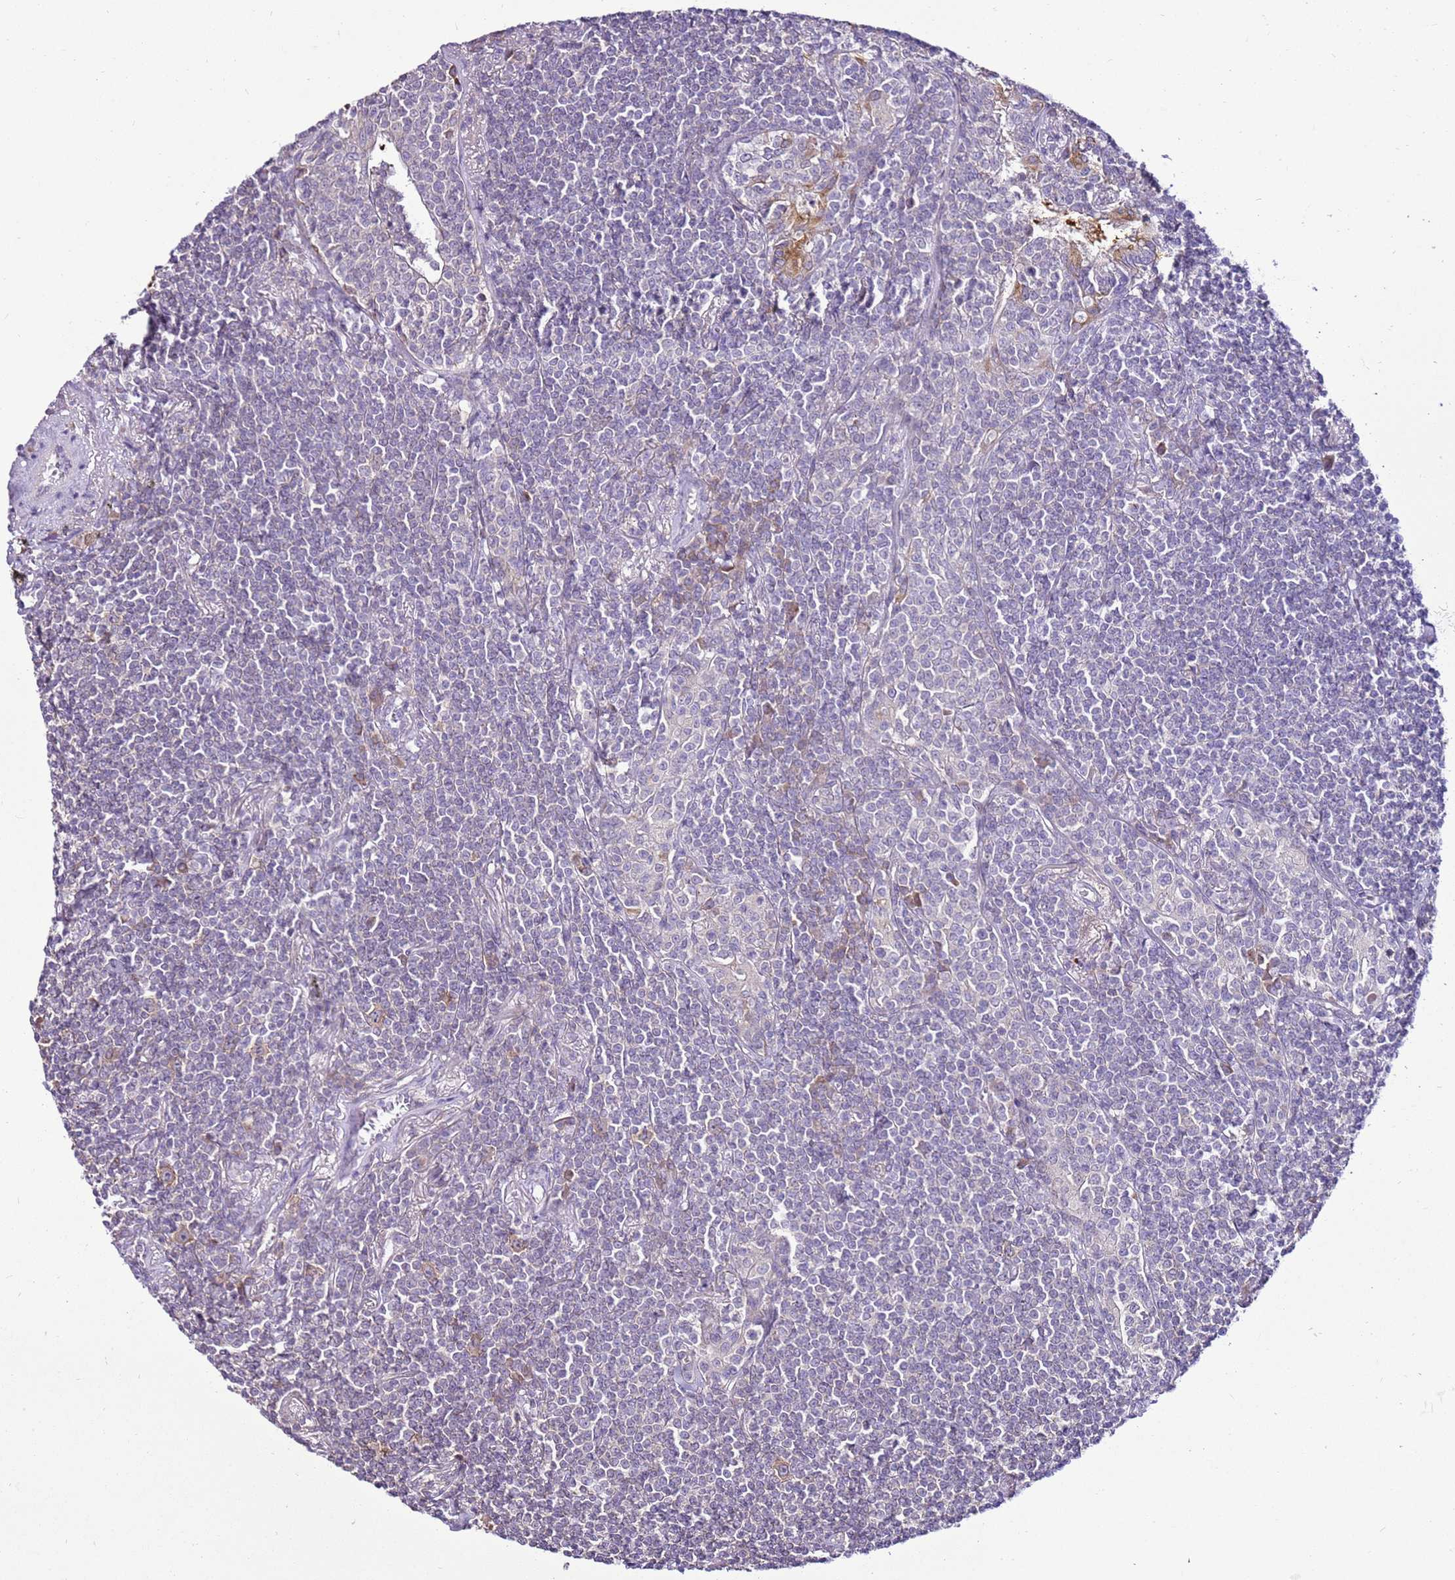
{"staining": {"intensity": "negative", "quantity": "none", "location": "none"}, "tissue": "lymphoma", "cell_type": "Tumor cells", "image_type": "cancer", "snomed": [{"axis": "morphology", "description": "Malignant lymphoma, non-Hodgkin's type, Low grade"}, {"axis": "topography", "description": "Lung"}], "caption": "High magnification brightfield microscopy of malignant lymphoma, non-Hodgkin's type (low-grade) stained with DAB (3,3'-diaminobenzidine) (brown) and counterstained with hematoxylin (blue): tumor cells show no significant expression. (DAB (3,3'-diaminobenzidine) immunohistochemistry (IHC) visualized using brightfield microscopy, high magnification).", "gene": "SLC38A5", "patient": {"sex": "female", "age": 71}}